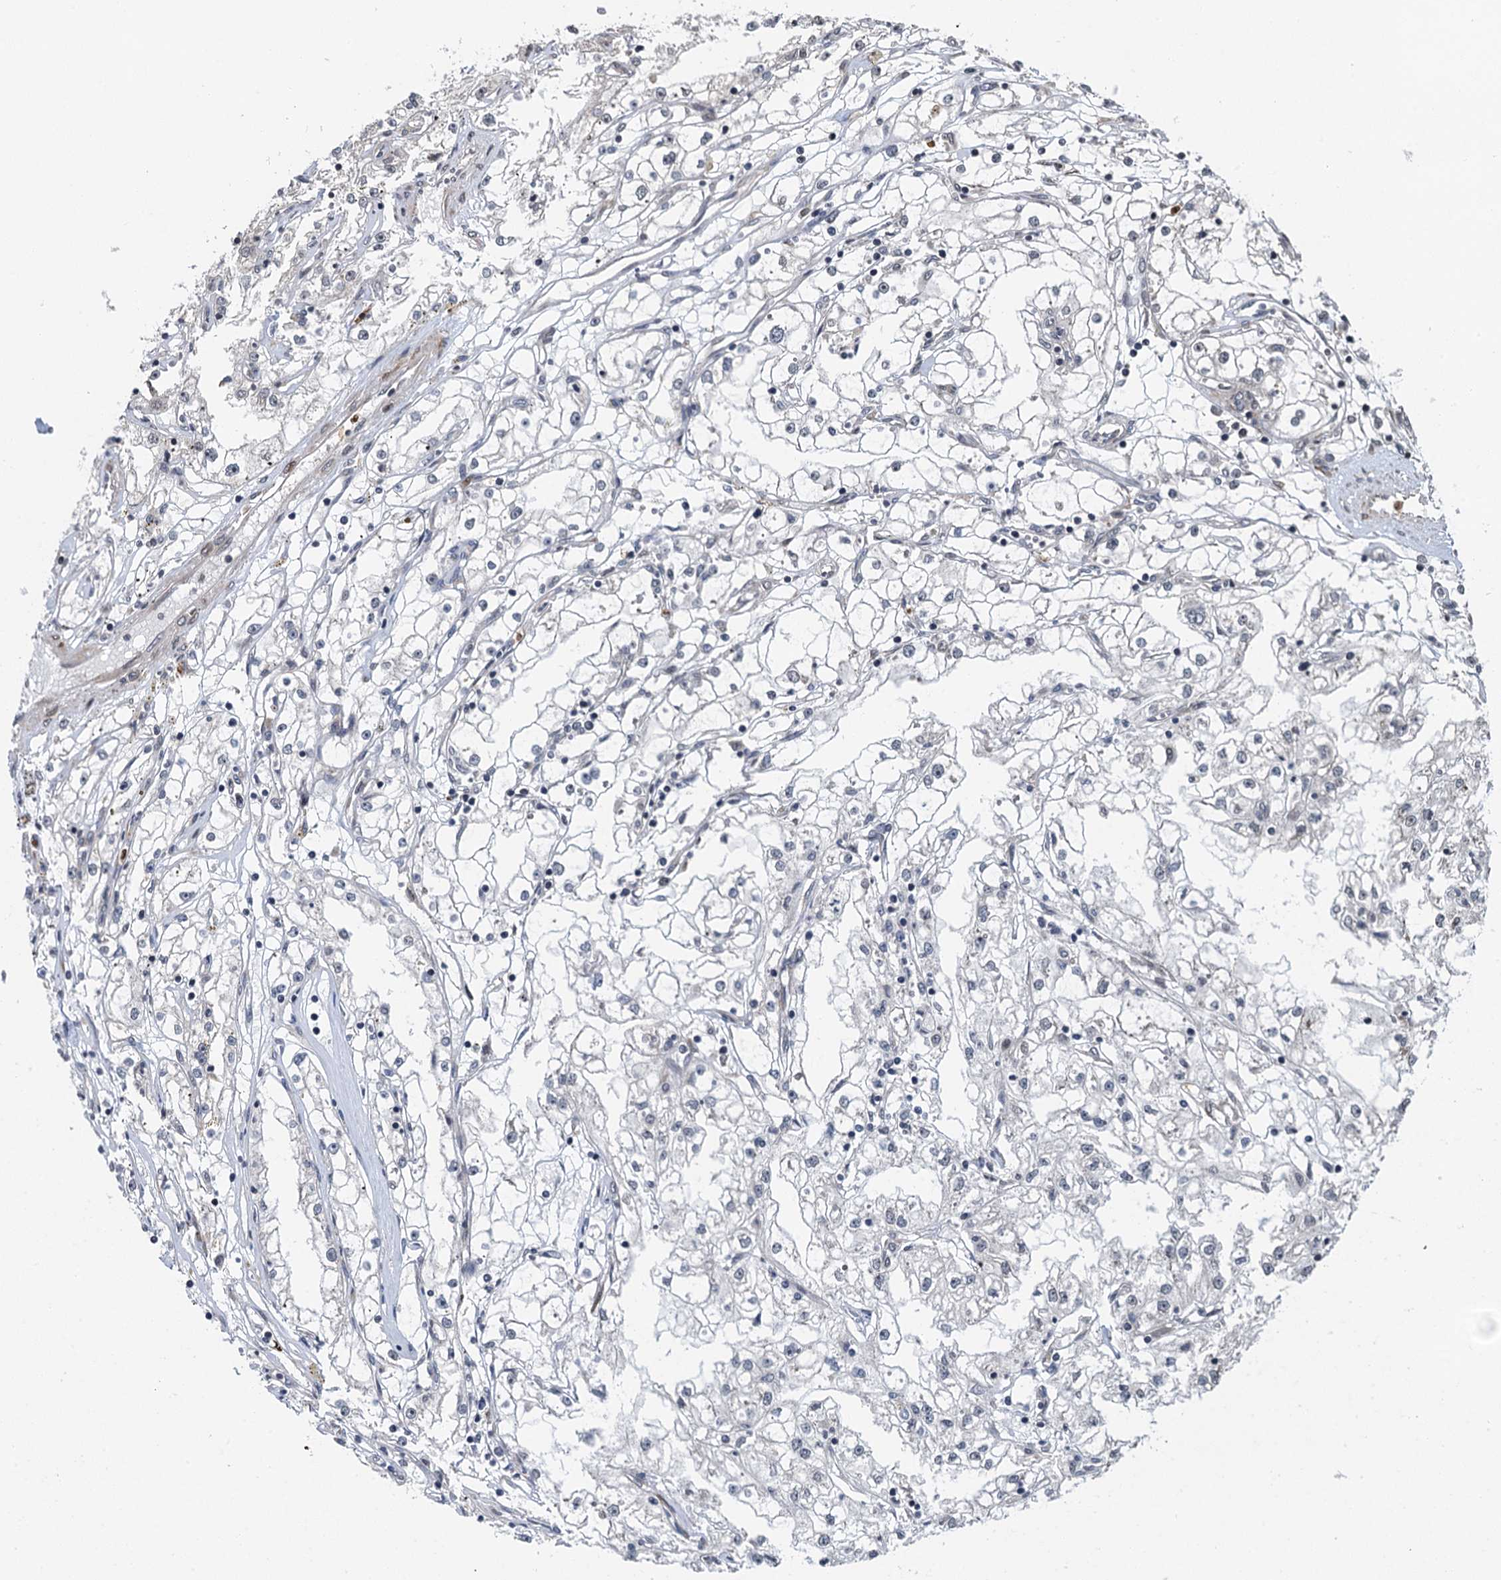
{"staining": {"intensity": "negative", "quantity": "none", "location": "none"}, "tissue": "renal cancer", "cell_type": "Tumor cells", "image_type": "cancer", "snomed": [{"axis": "morphology", "description": "Adenocarcinoma, NOS"}, {"axis": "topography", "description": "Kidney"}], "caption": "Tumor cells are negative for protein expression in human renal cancer. The staining is performed using DAB brown chromogen with nuclei counter-stained in using hematoxylin.", "gene": "WHAMM", "patient": {"sex": "male", "age": 56}}